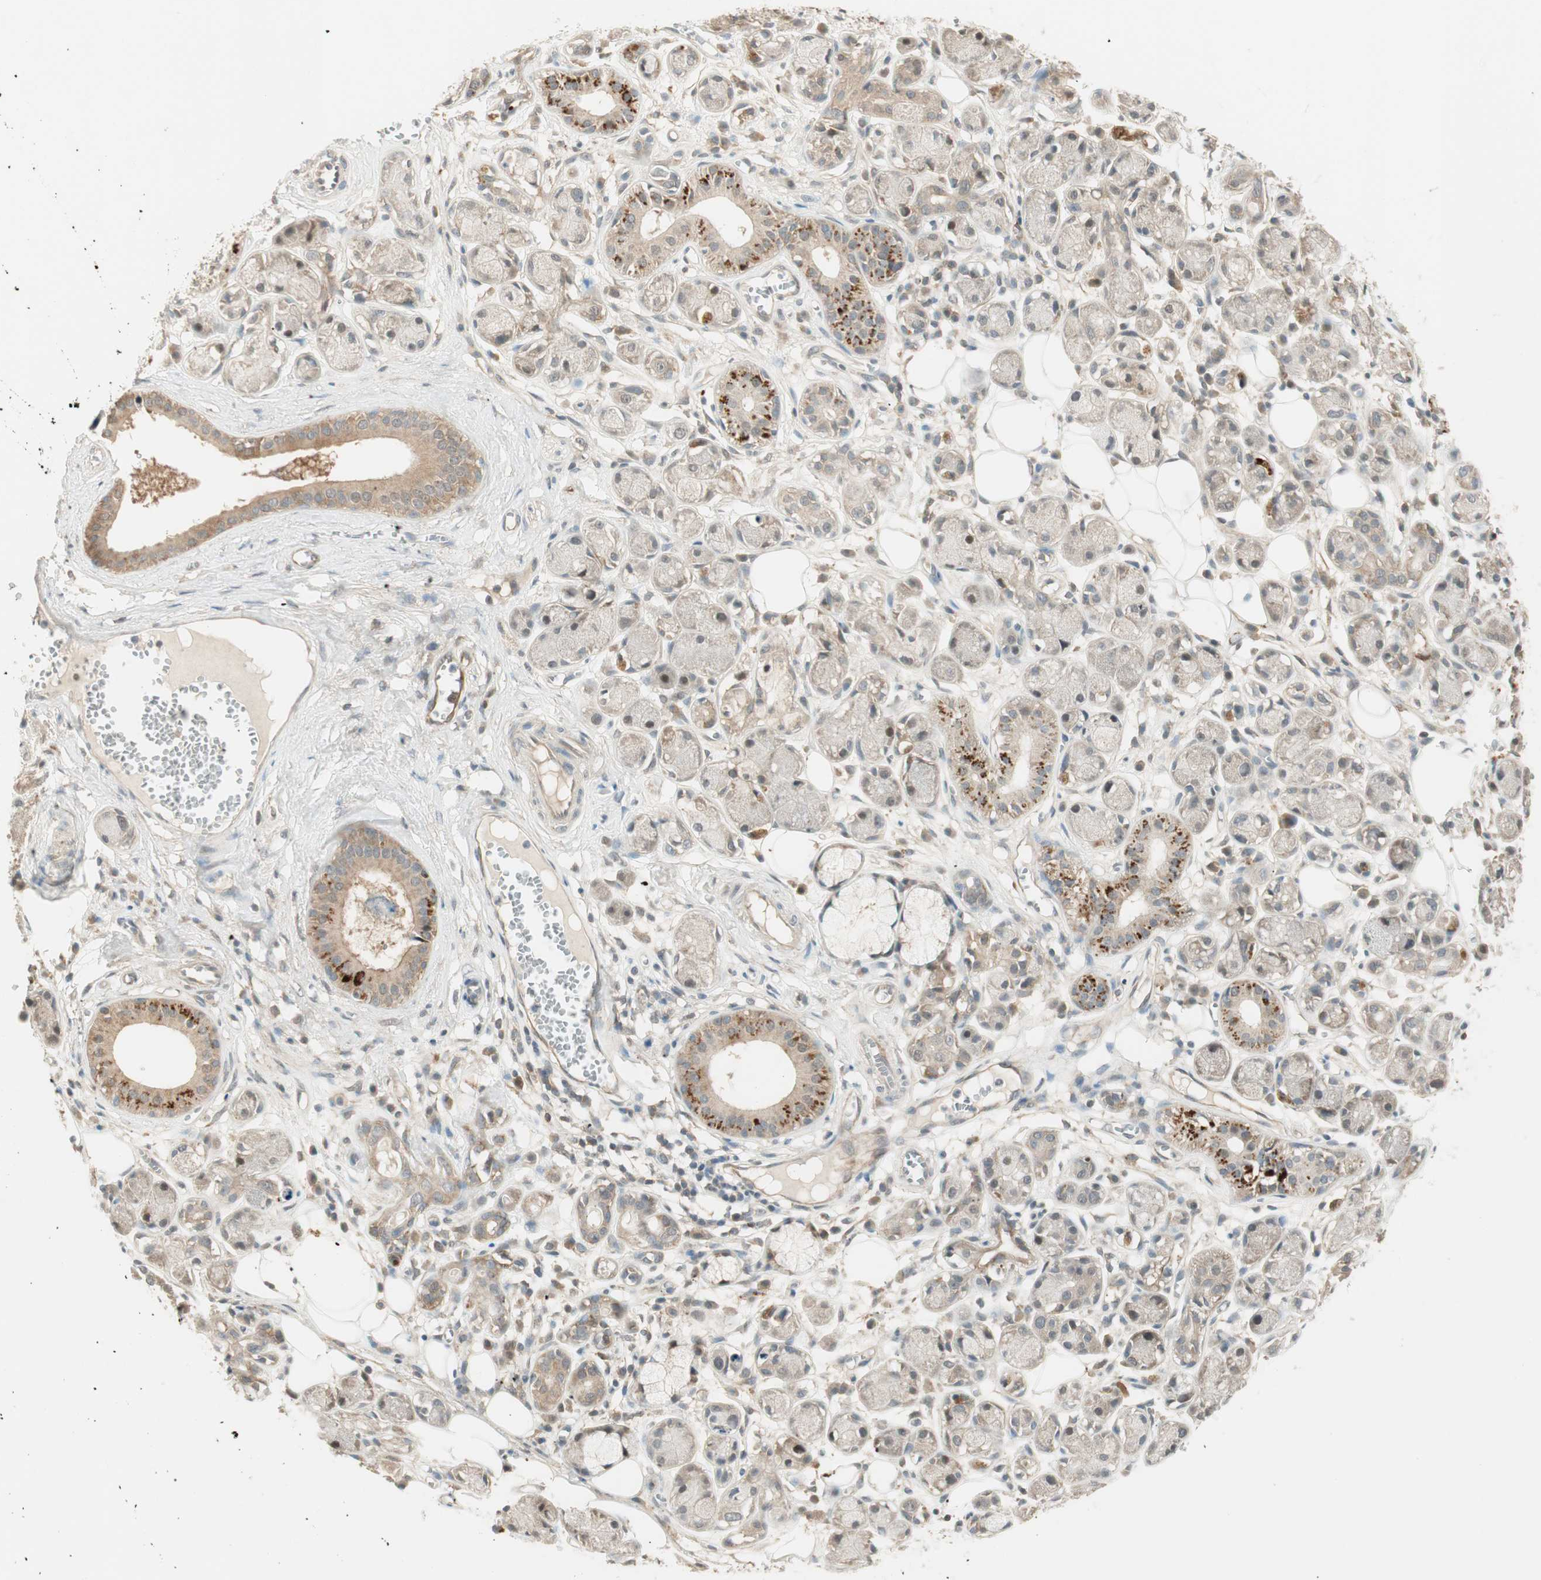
{"staining": {"intensity": "moderate", "quantity": ">75%", "location": "cytoplasmic/membranous"}, "tissue": "adipose tissue", "cell_type": "Adipocytes", "image_type": "normal", "snomed": [{"axis": "morphology", "description": "Normal tissue, NOS"}, {"axis": "morphology", "description": "Inflammation, NOS"}, {"axis": "topography", "description": "Vascular tissue"}, {"axis": "topography", "description": "Salivary gland"}], "caption": "A histopathology image of adipose tissue stained for a protein reveals moderate cytoplasmic/membranous brown staining in adipocytes. (brown staining indicates protein expression, while blue staining denotes nuclei).", "gene": "PSMD8", "patient": {"sex": "female", "age": 75}}